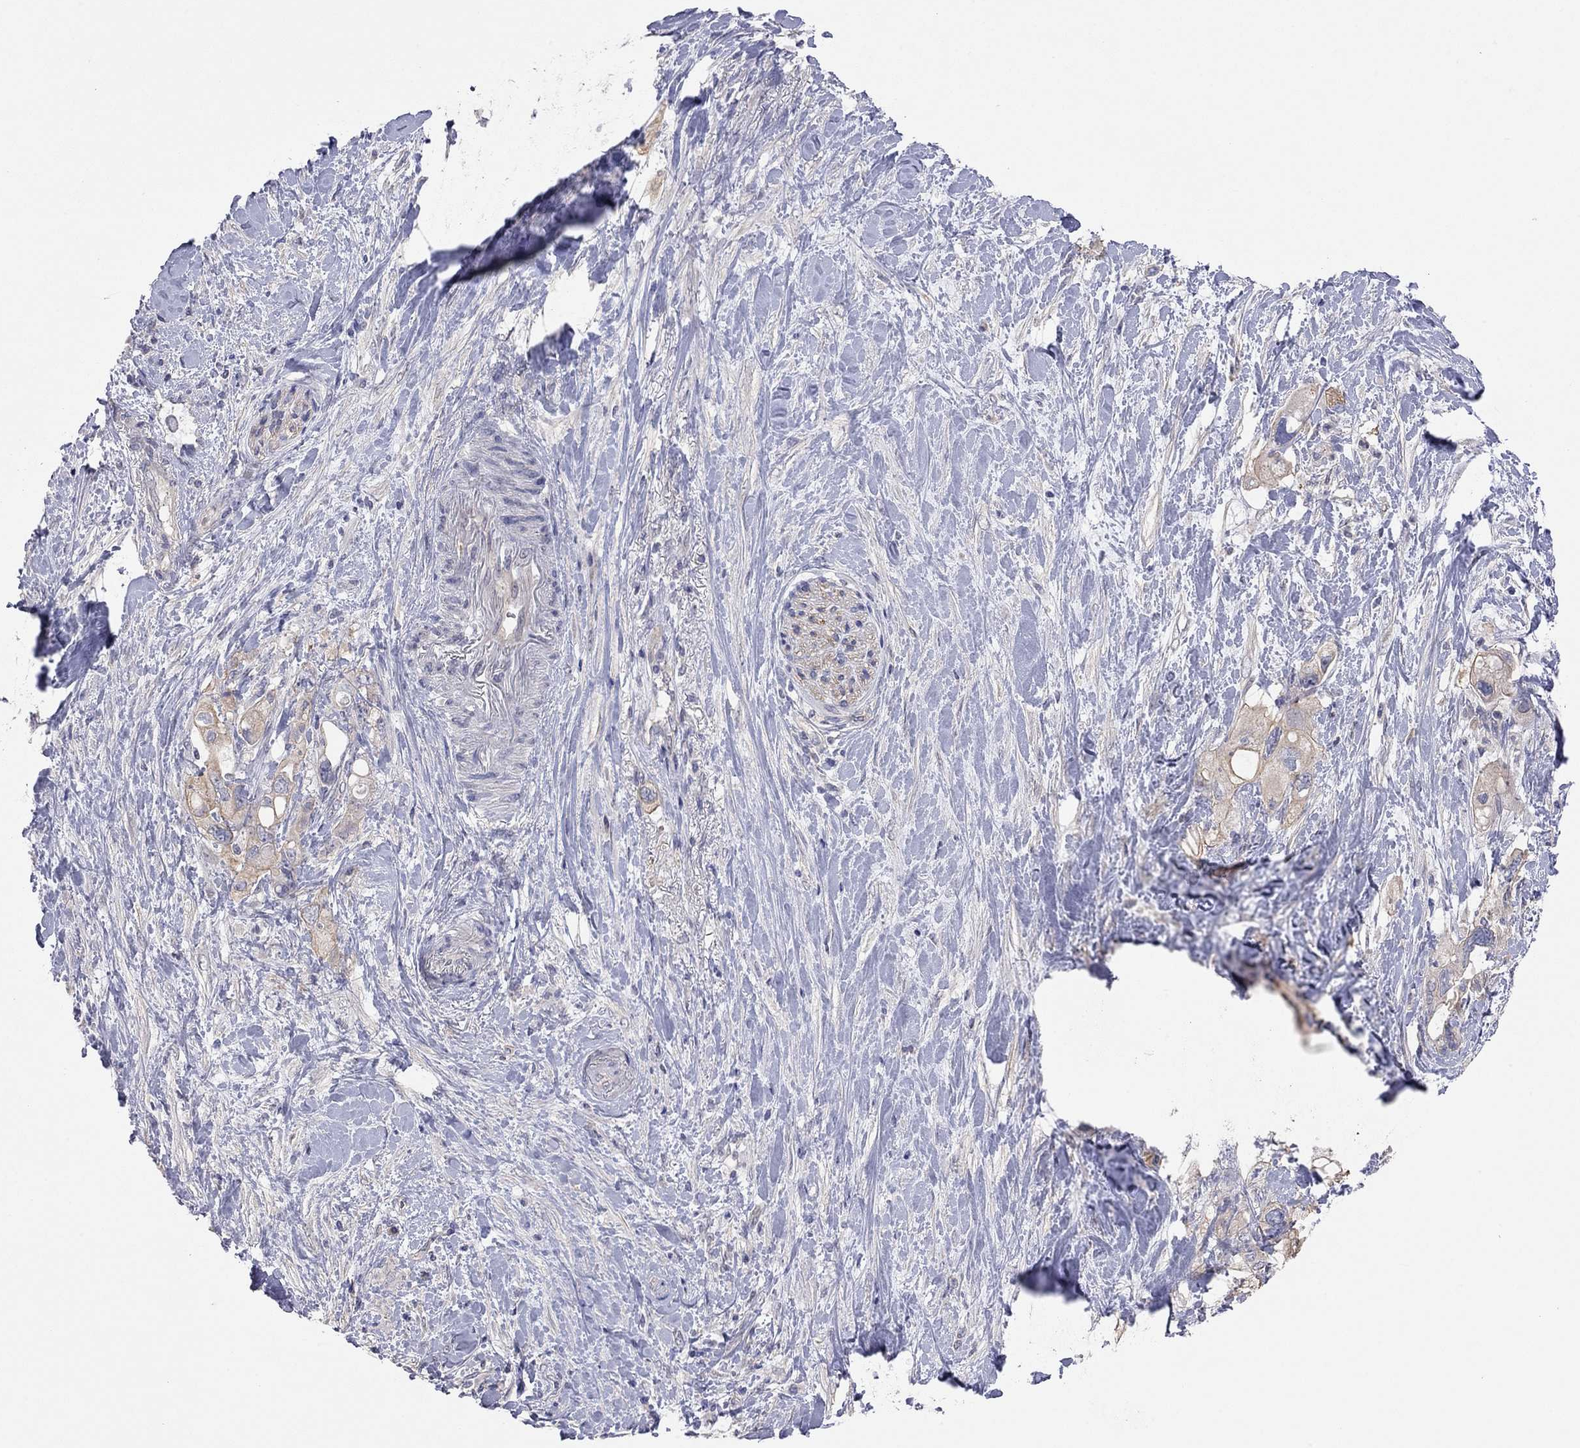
{"staining": {"intensity": "weak", "quantity": "25%-75%", "location": "cytoplasmic/membranous"}, "tissue": "pancreatic cancer", "cell_type": "Tumor cells", "image_type": "cancer", "snomed": [{"axis": "morphology", "description": "Adenocarcinoma, NOS"}, {"axis": "topography", "description": "Pancreas"}], "caption": "Immunohistochemical staining of human pancreatic adenocarcinoma exhibits low levels of weak cytoplasmic/membranous protein positivity in approximately 25%-75% of tumor cells.", "gene": "KCNB1", "patient": {"sex": "female", "age": 56}}